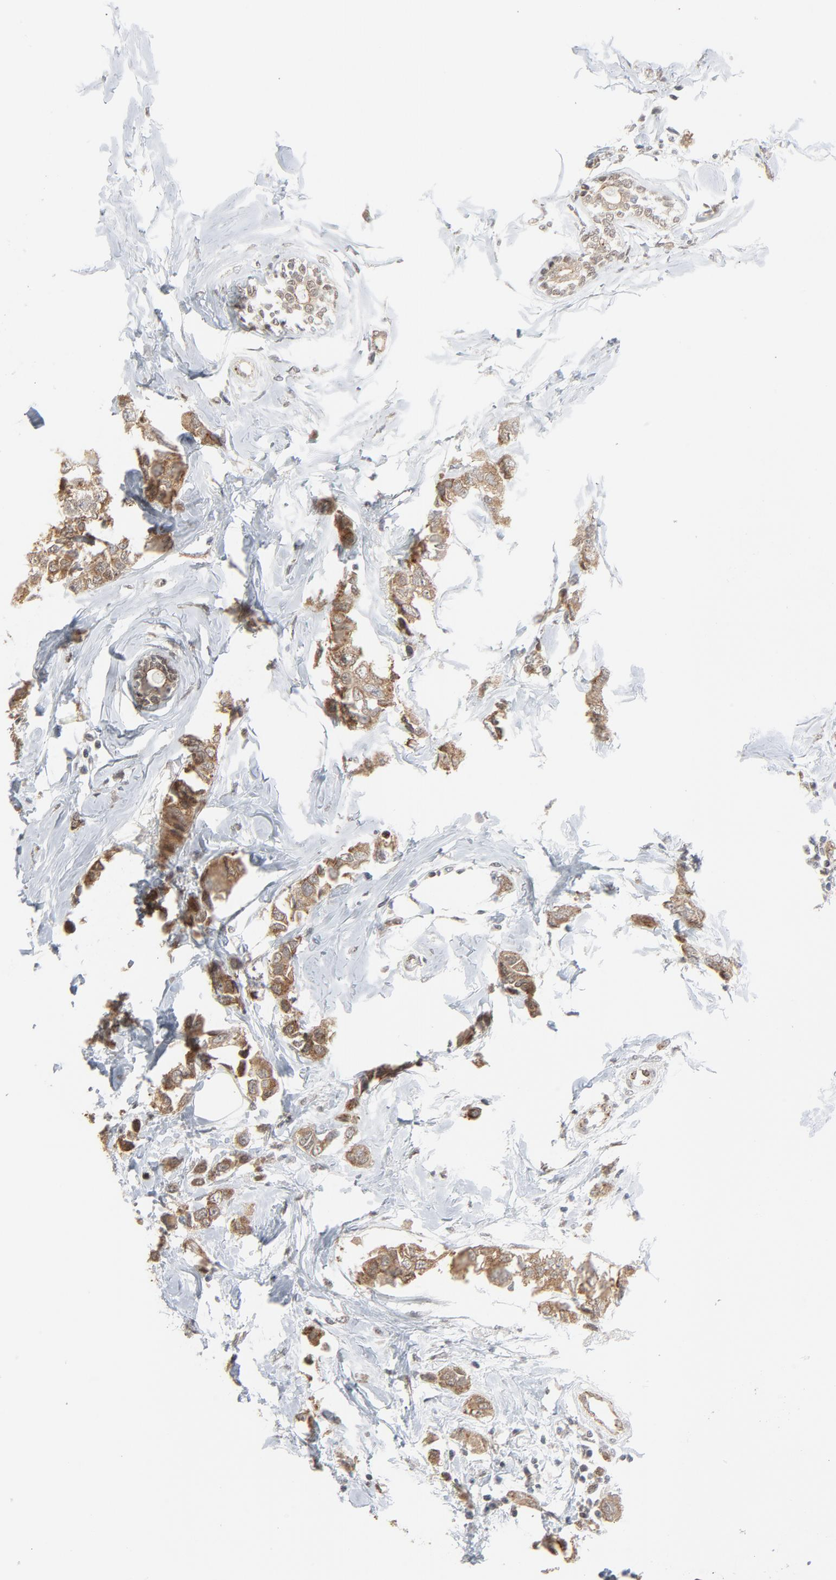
{"staining": {"intensity": "moderate", "quantity": ">75%", "location": "cytoplasmic/membranous"}, "tissue": "breast cancer", "cell_type": "Tumor cells", "image_type": "cancer", "snomed": [{"axis": "morphology", "description": "Normal tissue, NOS"}, {"axis": "morphology", "description": "Duct carcinoma"}, {"axis": "topography", "description": "Breast"}], "caption": "Breast cancer tissue shows moderate cytoplasmic/membranous expression in about >75% of tumor cells, visualized by immunohistochemistry.", "gene": "ITPR3", "patient": {"sex": "female", "age": 50}}